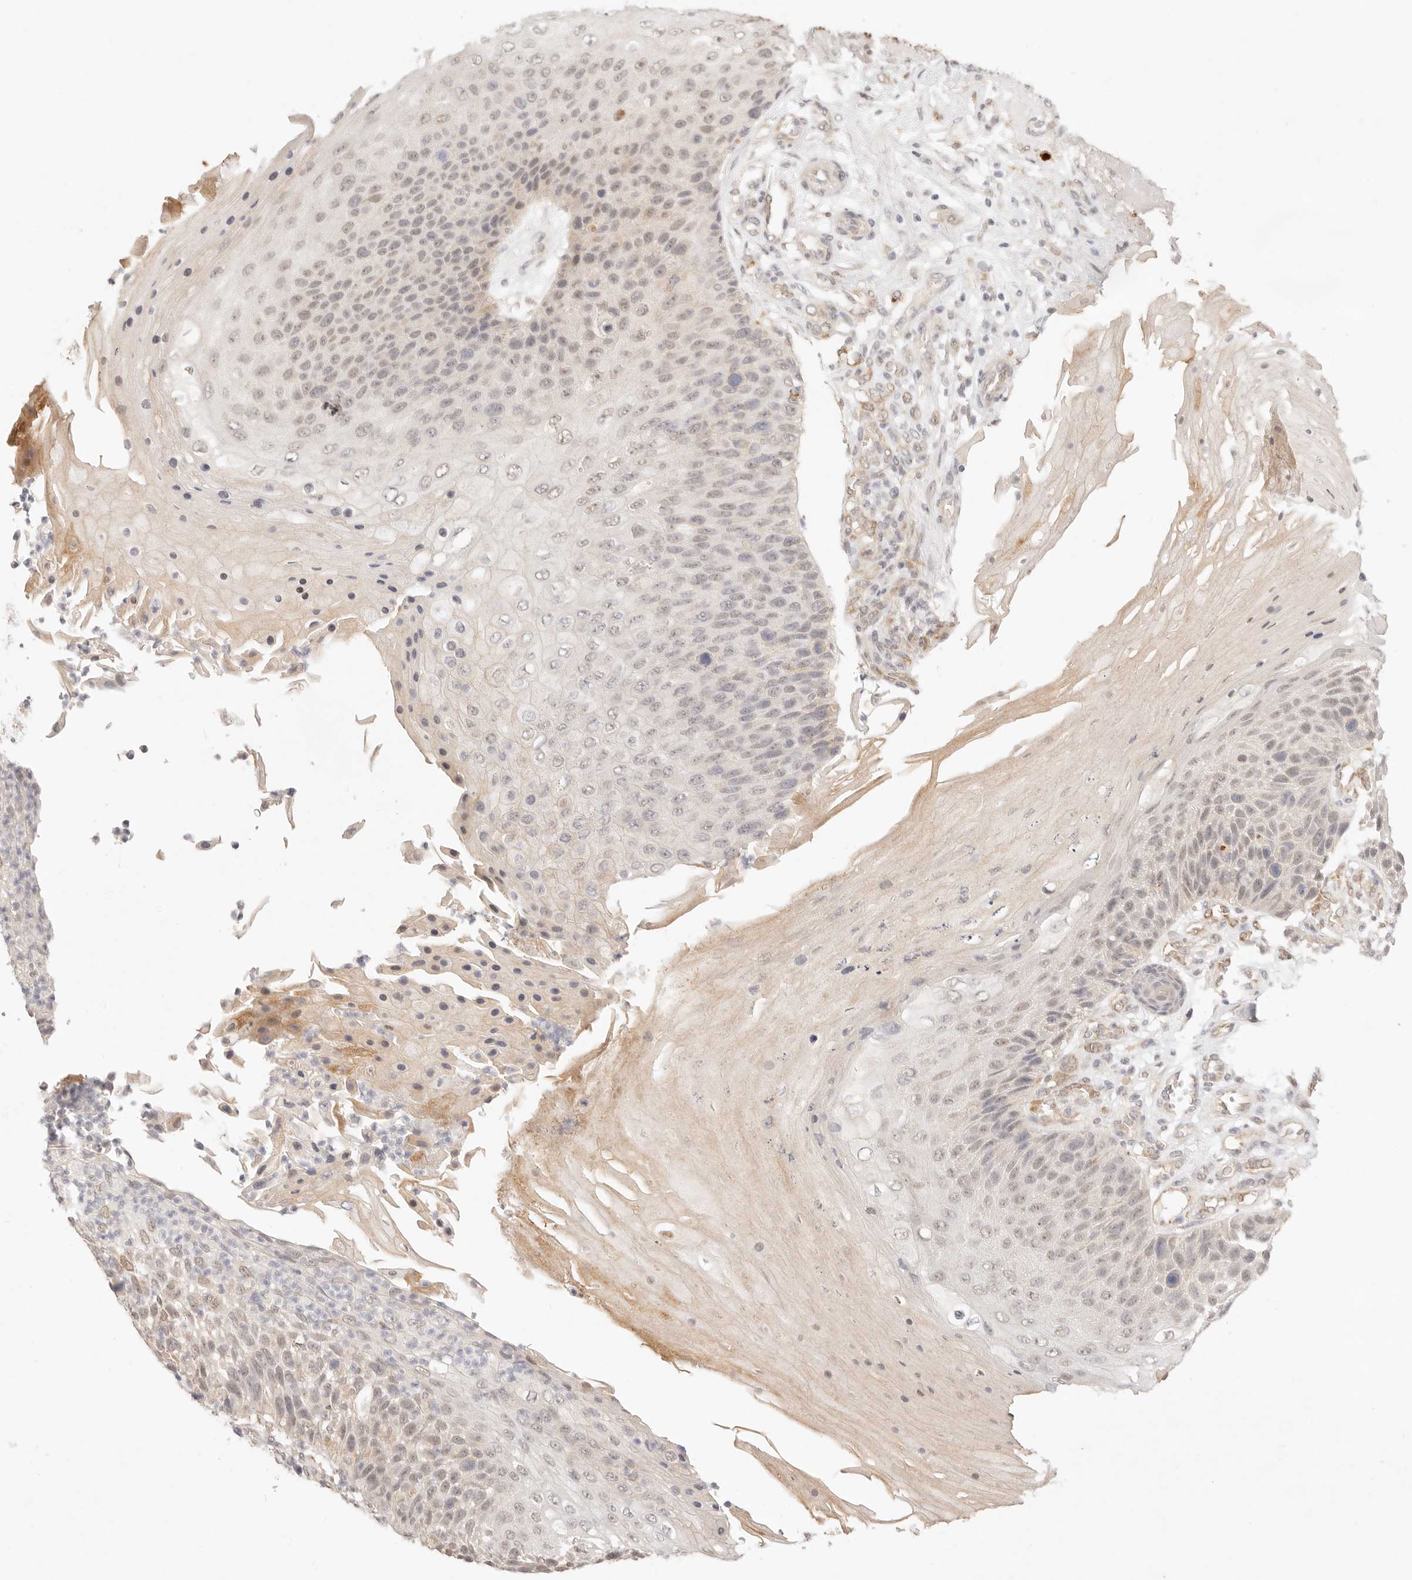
{"staining": {"intensity": "weak", "quantity": "<25%", "location": "cytoplasmic/membranous"}, "tissue": "skin cancer", "cell_type": "Tumor cells", "image_type": "cancer", "snomed": [{"axis": "morphology", "description": "Squamous cell carcinoma, NOS"}, {"axis": "topography", "description": "Skin"}], "caption": "The histopathology image displays no staining of tumor cells in skin squamous cell carcinoma.", "gene": "GPR156", "patient": {"sex": "female", "age": 88}}